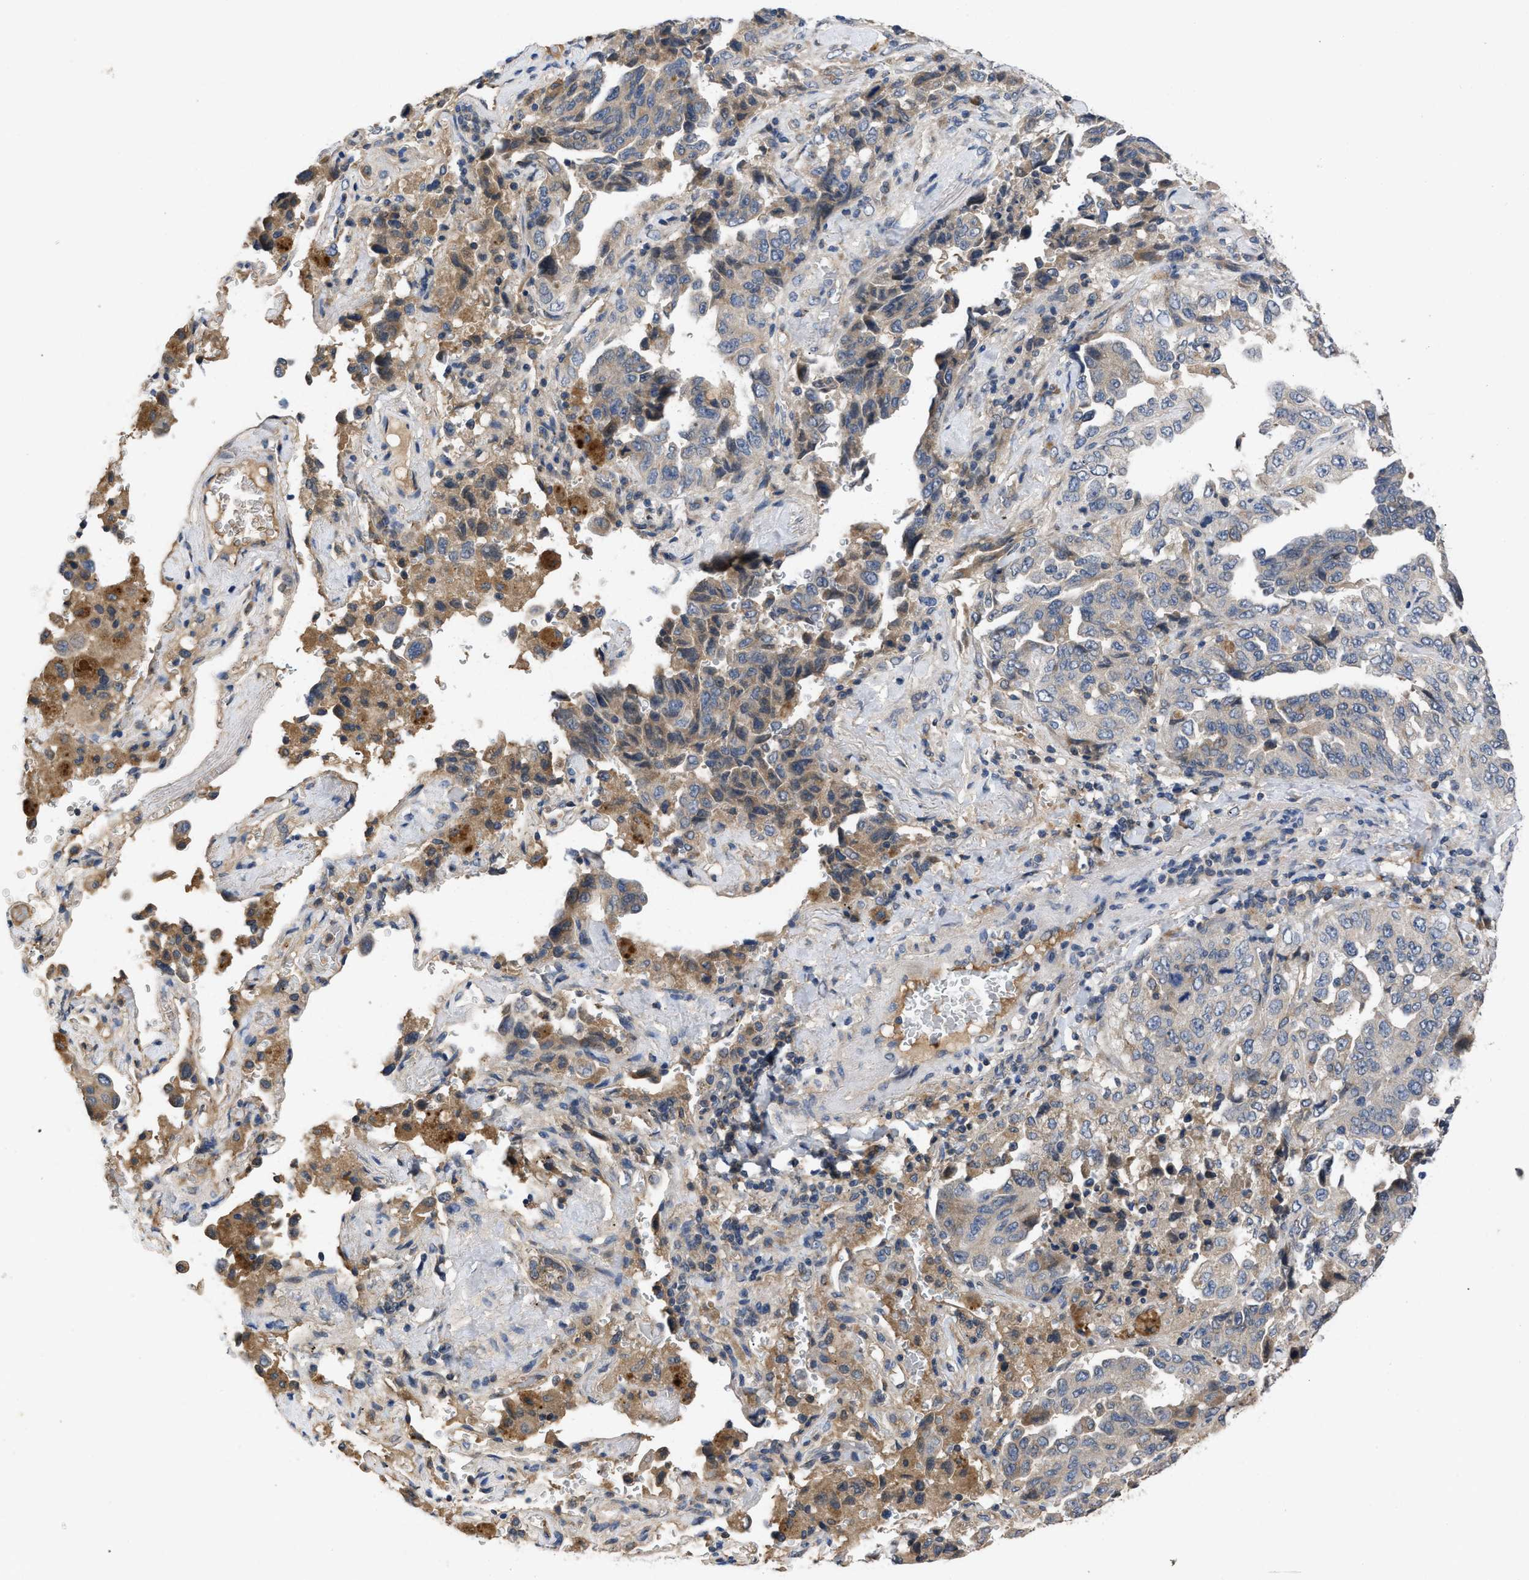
{"staining": {"intensity": "moderate", "quantity": "<25%", "location": "cytoplasmic/membranous"}, "tissue": "lung cancer", "cell_type": "Tumor cells", "image_type": "cancer", "snomed": [{"axis": "morphology", "description": "Adenocarcinoma, NOS"}, {"axis": "topography", "description": "Lung"}], "caption": "This image exhibits immunohistochemistry (IHC) staining of human lung cancer, with low moderate cytoplasmic/membranous staining in approximately <25% of tumor cells.", "gene": "VPS4A", "patient": {"sex": "female", "age": 51}}